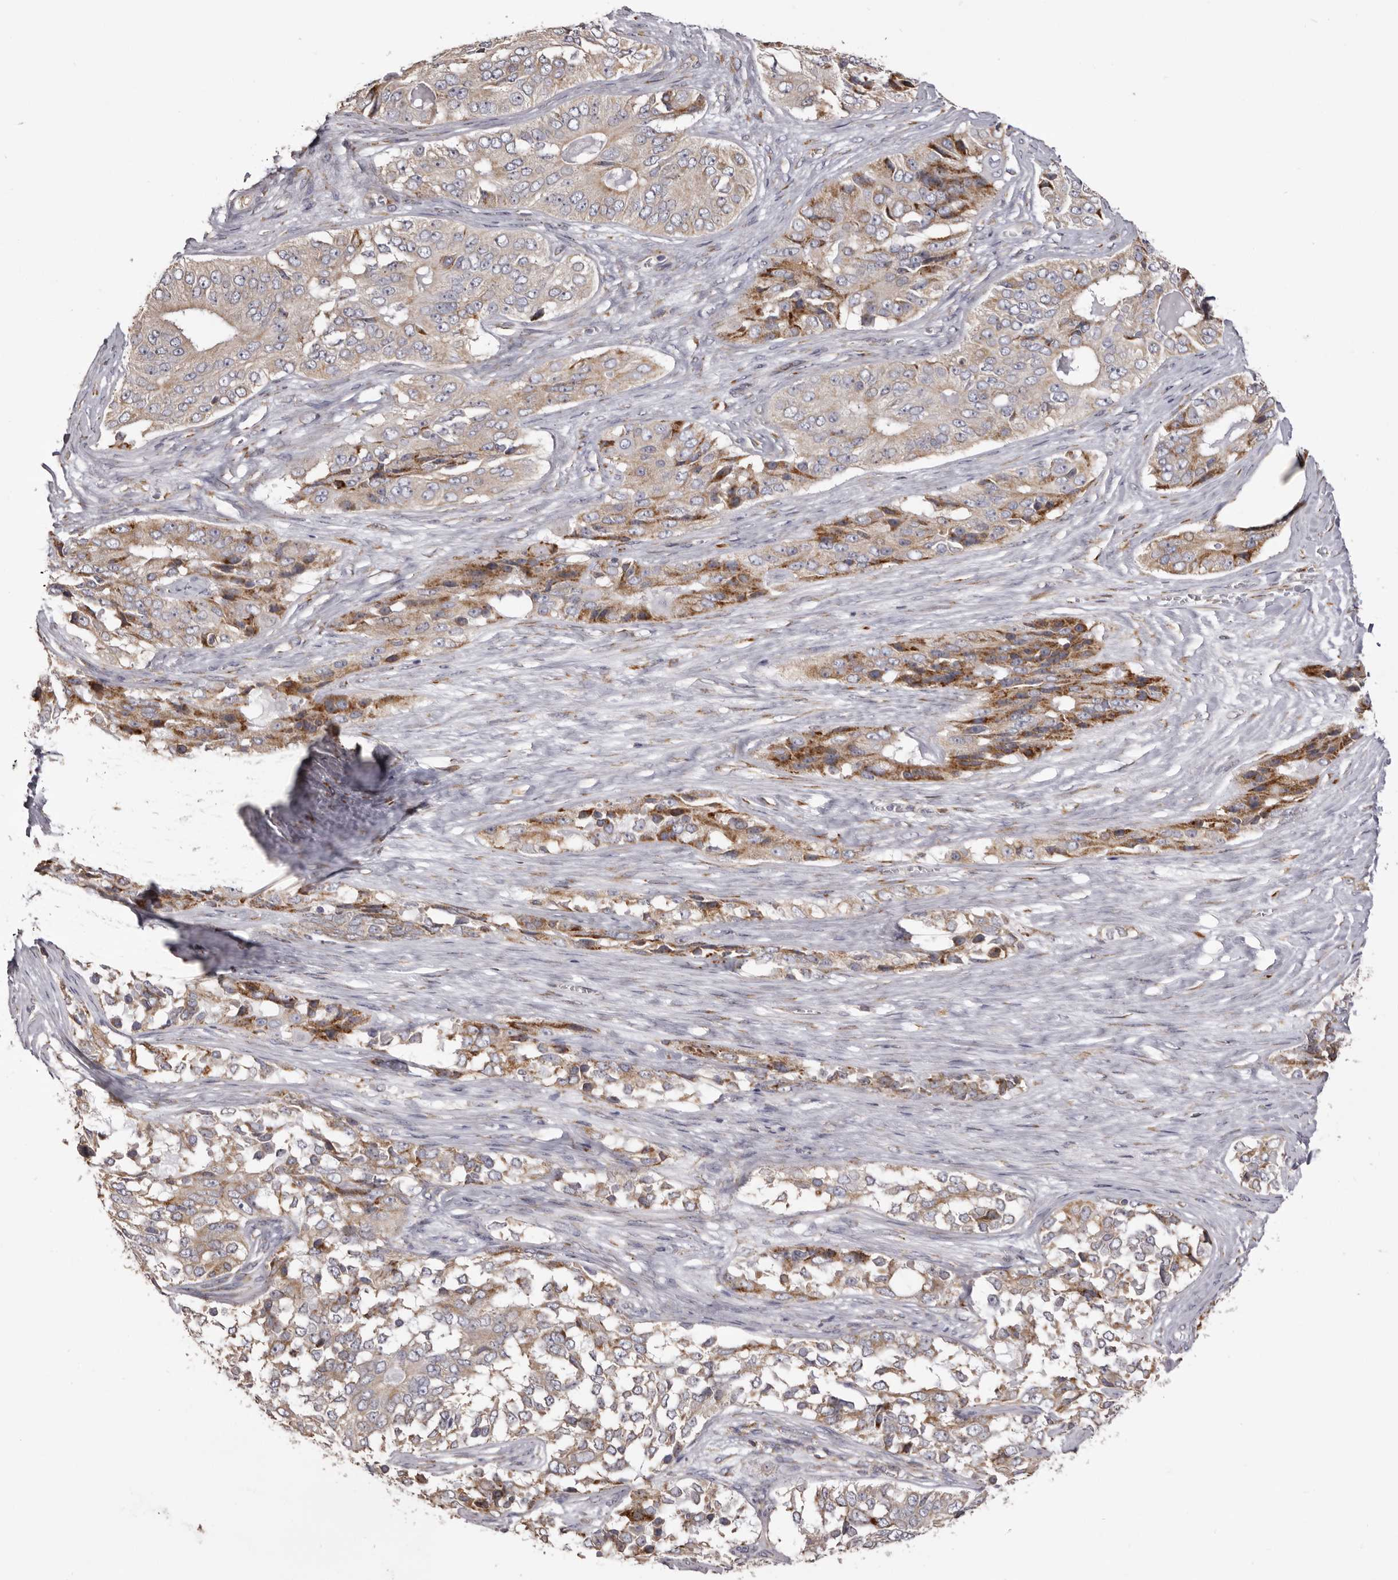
{"staining": {"intensity": "moderate", "quantity": "25%-75%", "location": "cytoplasmic/membranous"}, "tissue": "ovarian cancer", "cell_type": "Tumor cells", "image_type": "cancer", "snomed": [{"axis": "morphology", "description": "Carcinoma, endometroid"}, {"axis": "topography", "description": "Ovary"}], "caption": "This micrograph displays immunohistochemistry (IHC) staining of human ovarian endometroid carcinoma, with medium moderate cytoplasmic/membranous expression in approximately 25%-75% of tumor cells.", "gene": "PIGX", "patient": {"sex": "female", "age": 51}}